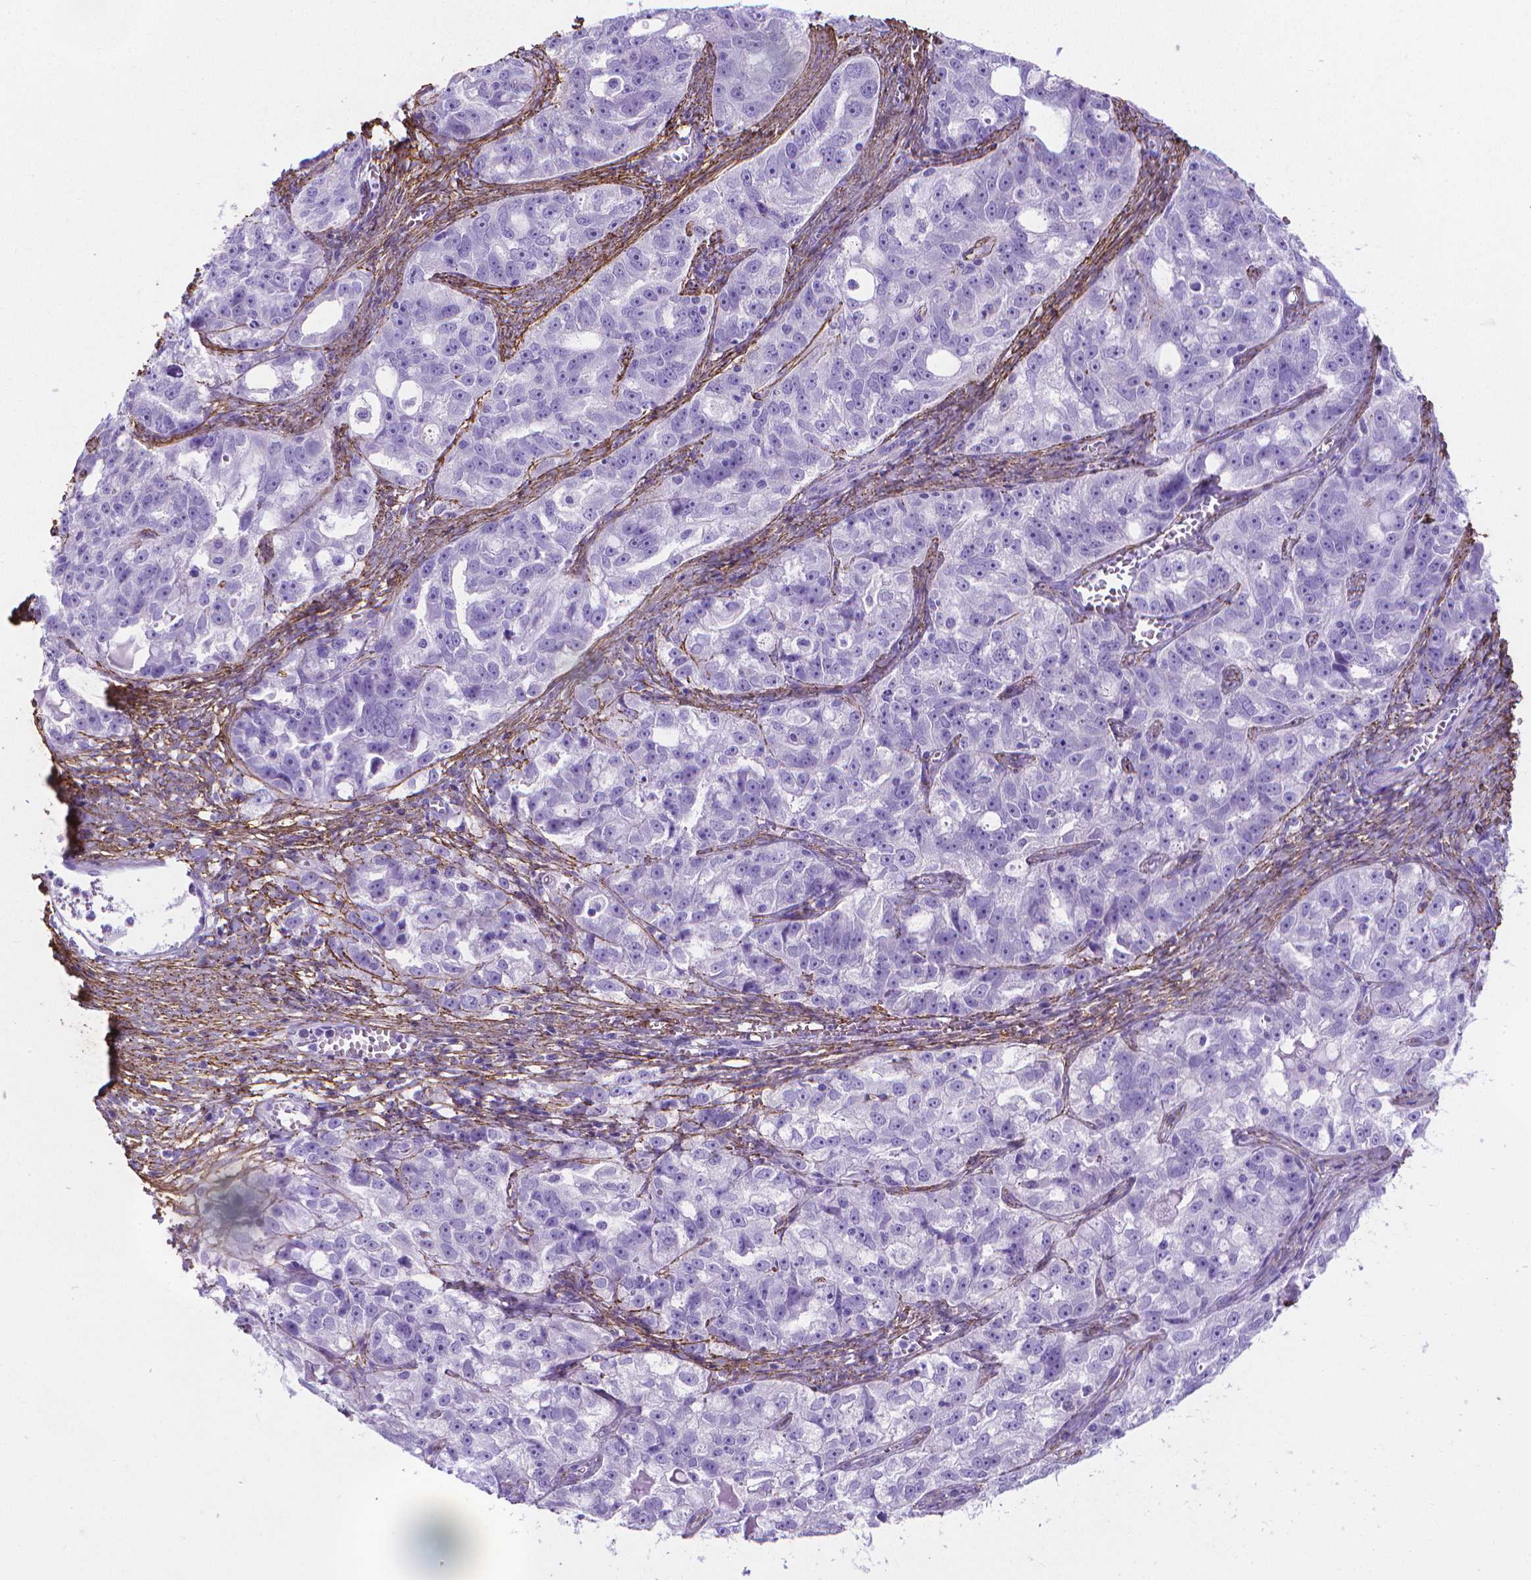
{"staining": {"intensity": "negative", "quantity": "none", "location": "none"}, "tissue": "ovarian cancer", "cell_type": "Tumor cells", "image_type": "cancer", "snomed": [{"axis": "morphology", "description": "Cystadenocarcinoma, serous, NOS"}, {"axis": "topography", "description": "Ovary"}], "caption": "A histopathology image of human ovarian cancer (serous cystadenocarcinoma) is negative for staining in tumor cells.", "gene": "MFAP2", "patient": {"sex": "female", "age": 51}}